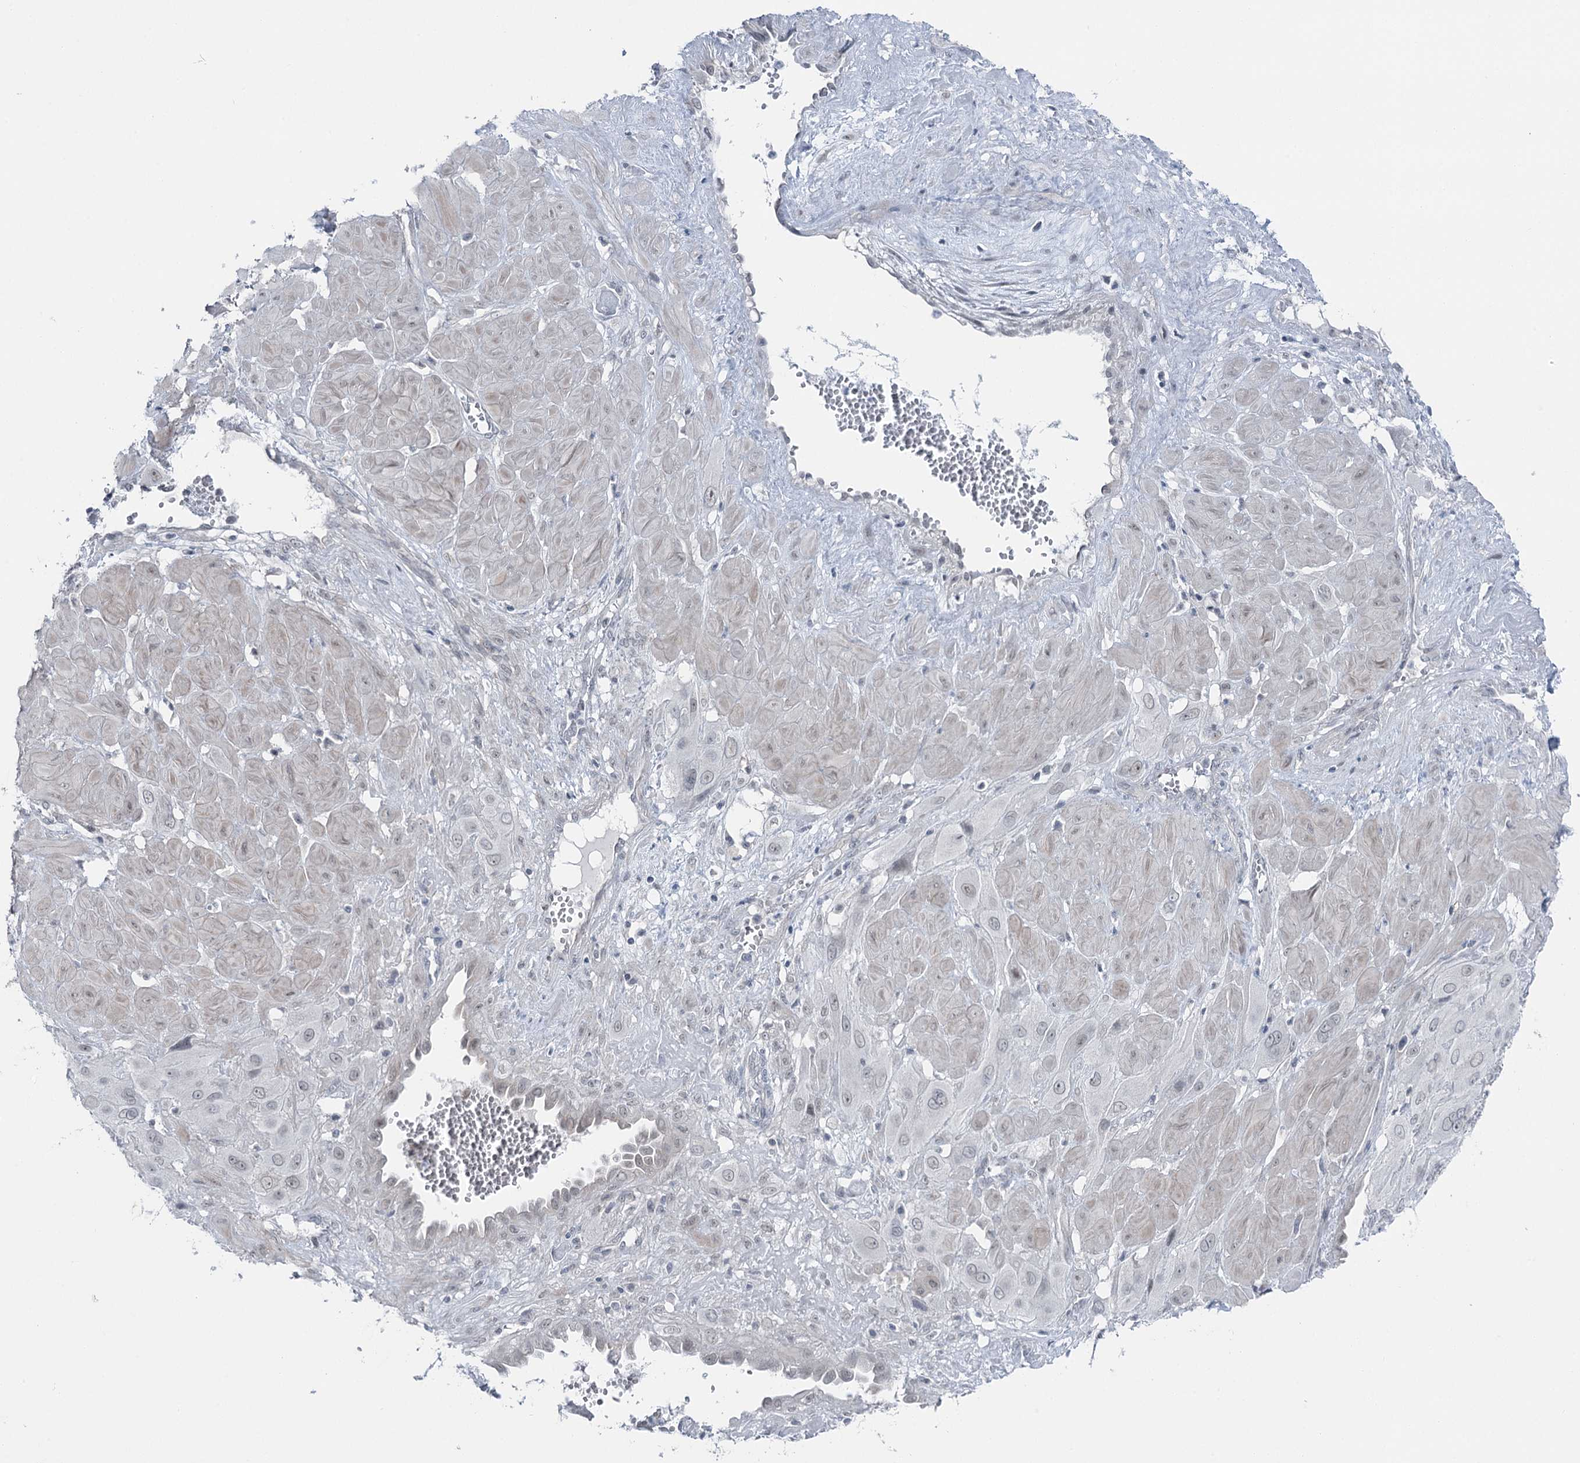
{"staining": {"intensity": "negative", "quantity": "none", "location": "none"}, "tissue": "cervical cancer", "cell_type": "Tumor cells", "image_type": "cancer", "snomed": [{"axis": "morphology", "description": "Squamous cell carcinoma, NOS"}, {"axis": "topography", "description": "Cervix"}], "caption": "Immunohistochemistry (IHC) of human cervical cancer (squamous cell carcinoma) exhibits no expression in tumor cells.", "gene": "STEEP1", "patient": {"sex": "female", "age": 34}}